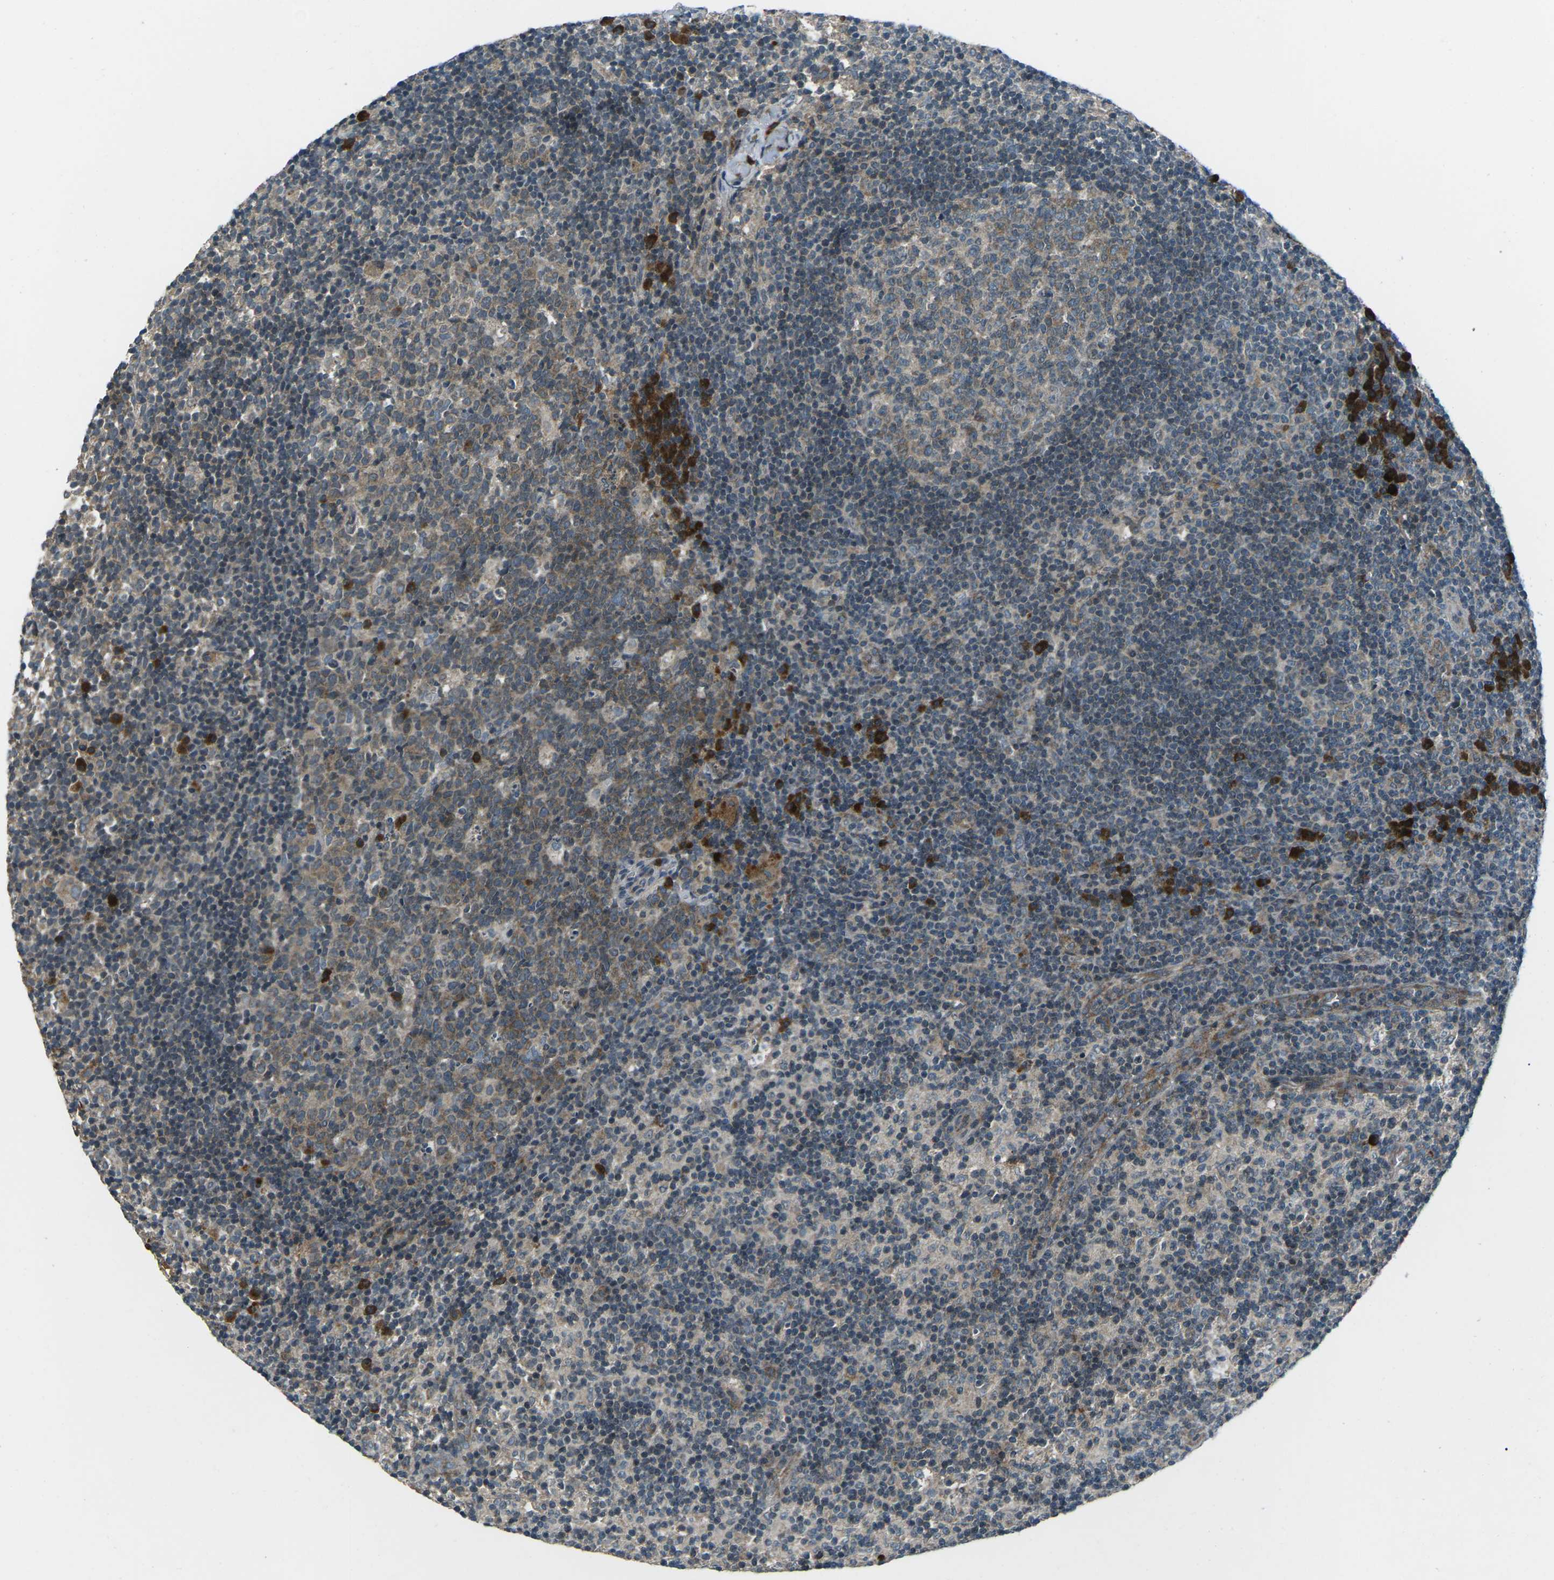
{"staining": {"intensity": "weak", "quantity": "25%-75%", "location": "cytoplasmic/membranous"}, "tissue": "lymph node", "cell_type": "Germinal center cells", "image_type": "normal", "snomed": [{"axis": "morphology", "description": "Normal tissue, NOS"}, {"axis": "morphology", "description": "Inflammation, NOS"}, {"axis": "topography", "description": "Lymph node"}], "caption": "IHC micrograph of normal human lymph node stained for a protein (brown), which exhibits low levels of weak cytoplasmic/membranous positivity in about 25%-75% of germinal center cells.", "gene": "CDK16", "patient": {"sex": "male", "age": 55}}